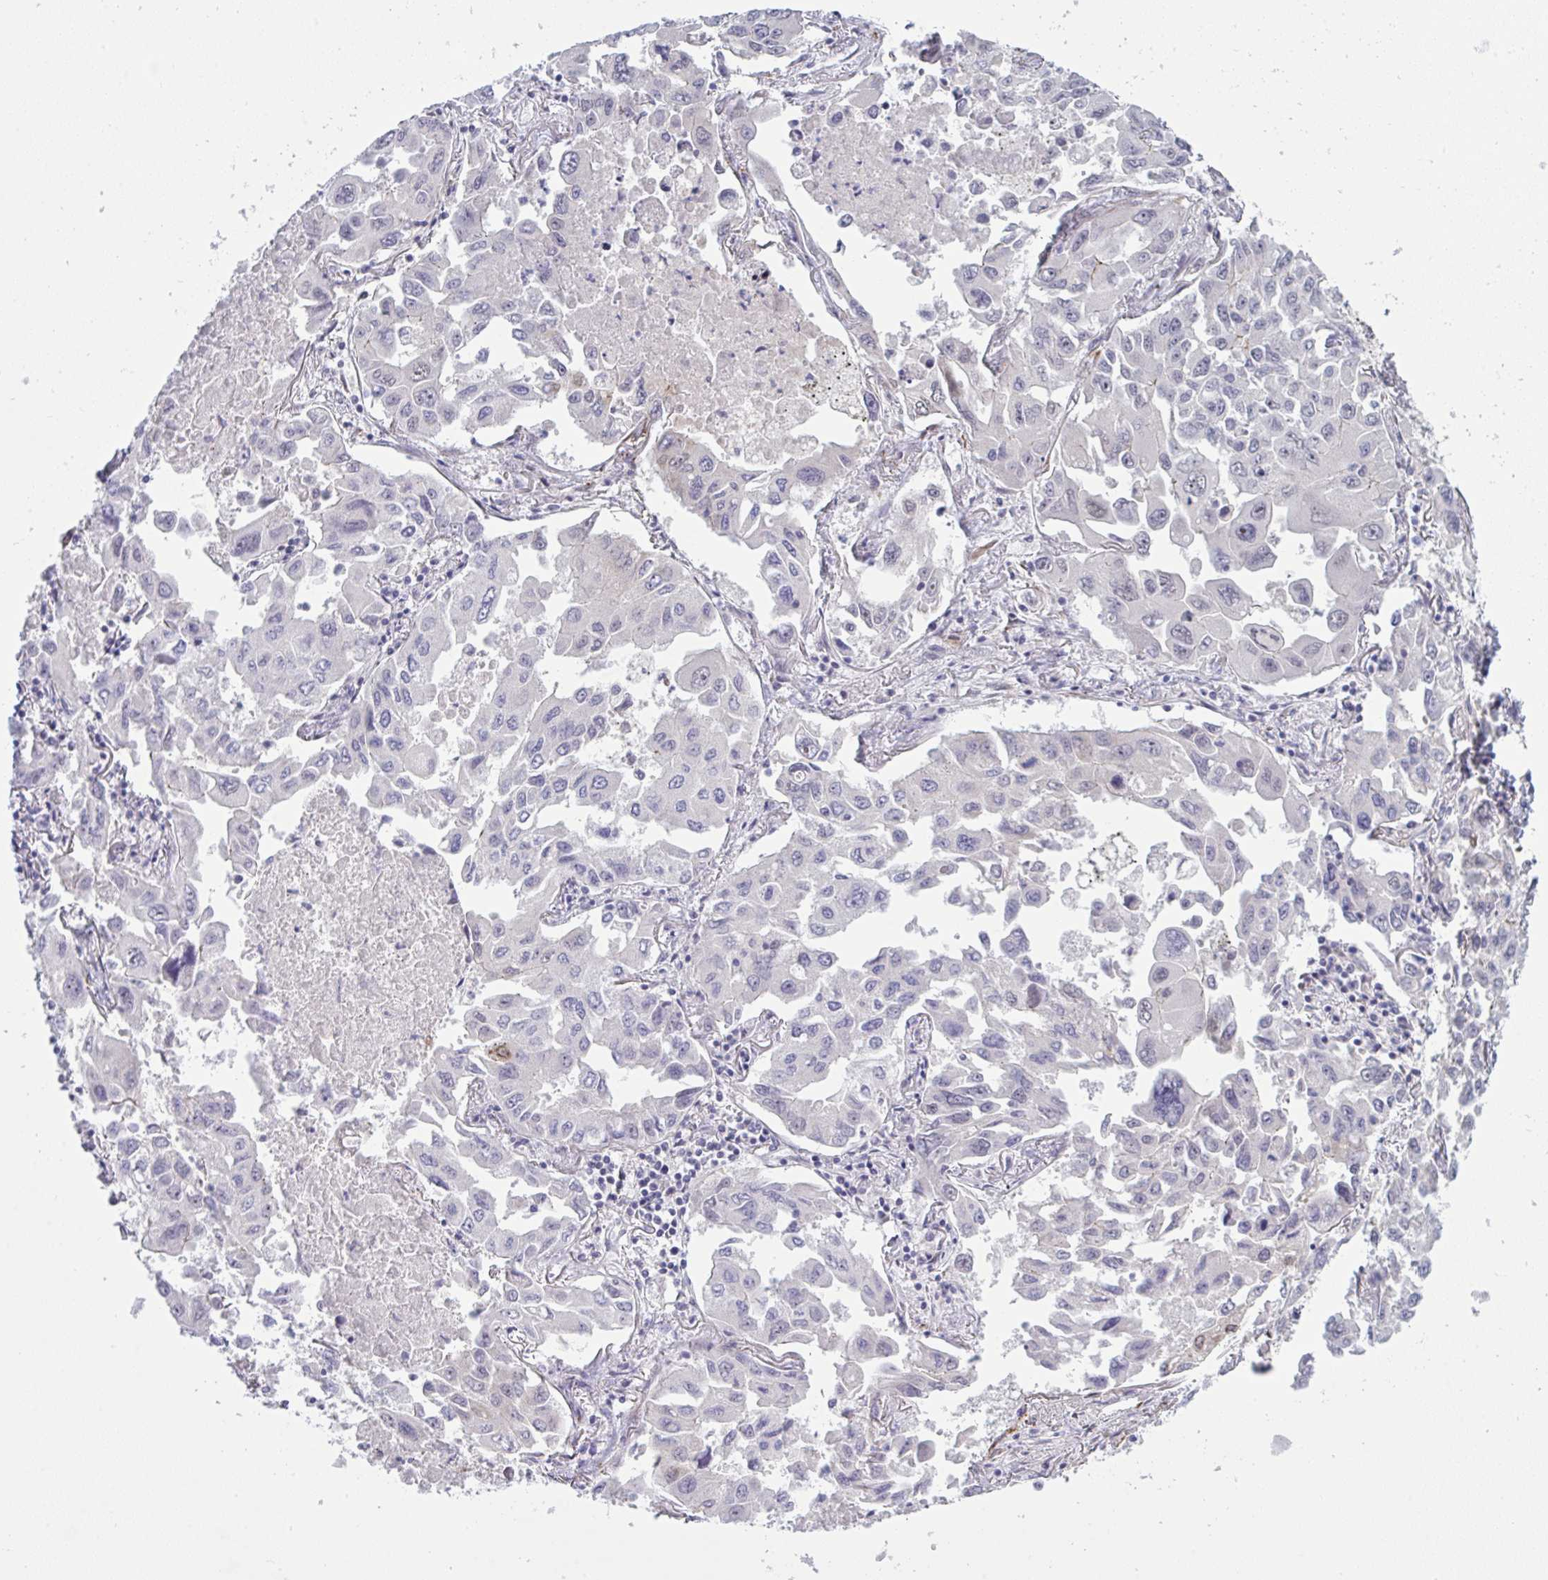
{"staining": {"intensity": "negative", "quantity": "none", "location": "none"}, "tissue": "lung cancer", "cell_type": "Tumor cells", "image_type": "cancer", "snomed": [{"axis": "morphology", "description": "Adenocarcinoma, NOS"}, {"axis": "topography", "description": "Lung"}], "caption": "The immunohistochemistry photomicrograph has no significant staining in tumor cells of lung adenocarcinoma tissue.", "gene": "ZNF784", "patient": {"sex": "male", "age": 64}}